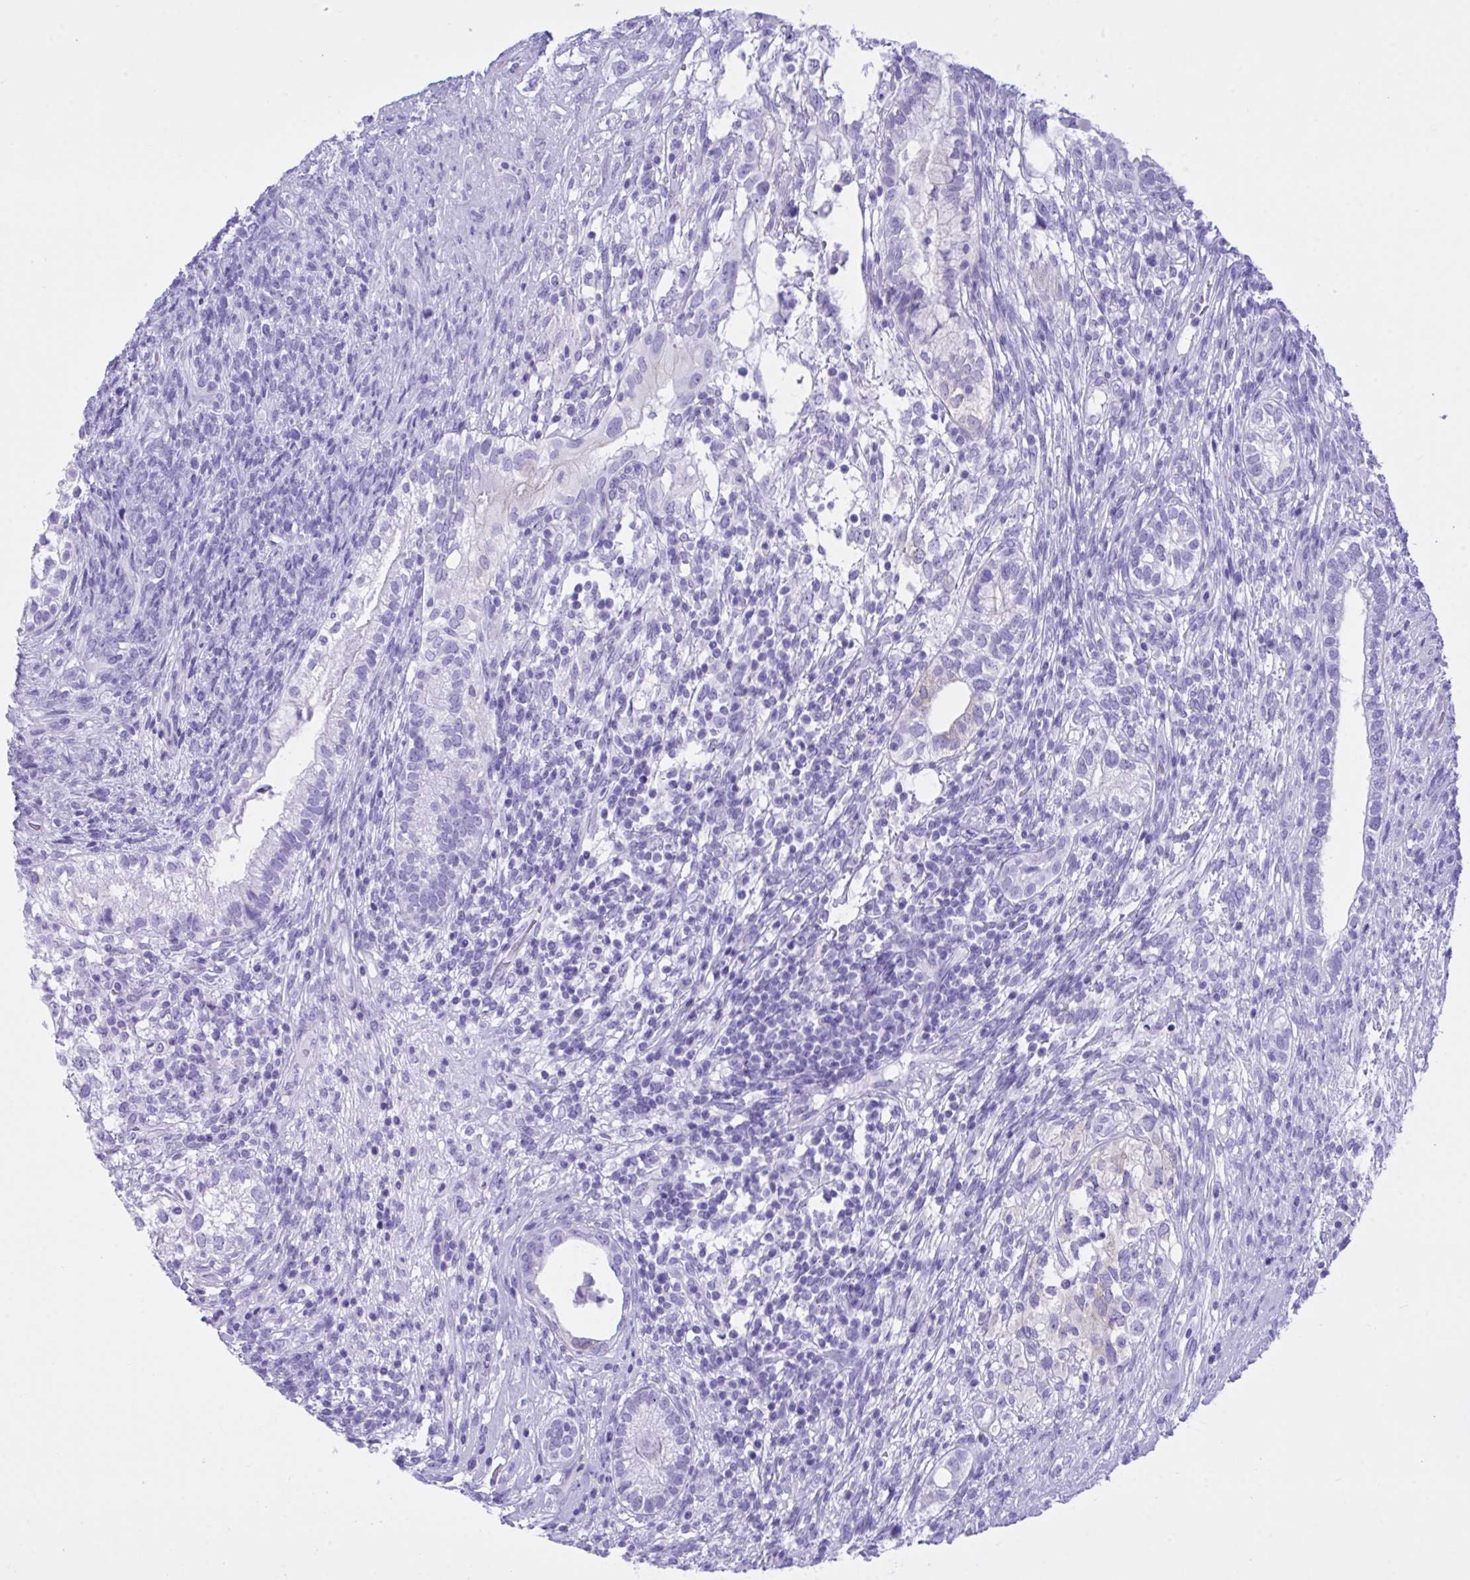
{"staining": {"intensity": "negative", "quantity": "none", "location": "none"}, "tissue": "testis cancer", "cell_type": "Tumor cells", "image_type": "cancer", "snomed": [{"axis": "morphology", "description": "Seminoma, NOS"}, {"axis": "morphology", "description": "Carcinoma, Embryonal, NOS"}, {"axis": "topography", "description": "Testis"}], "caption": "IHC image of human testis seminoma stained for a protein (brown), which shows no staining in tumor cells.", "gene": "BEX5", "patient": {"sex": "male", "age": 41}}